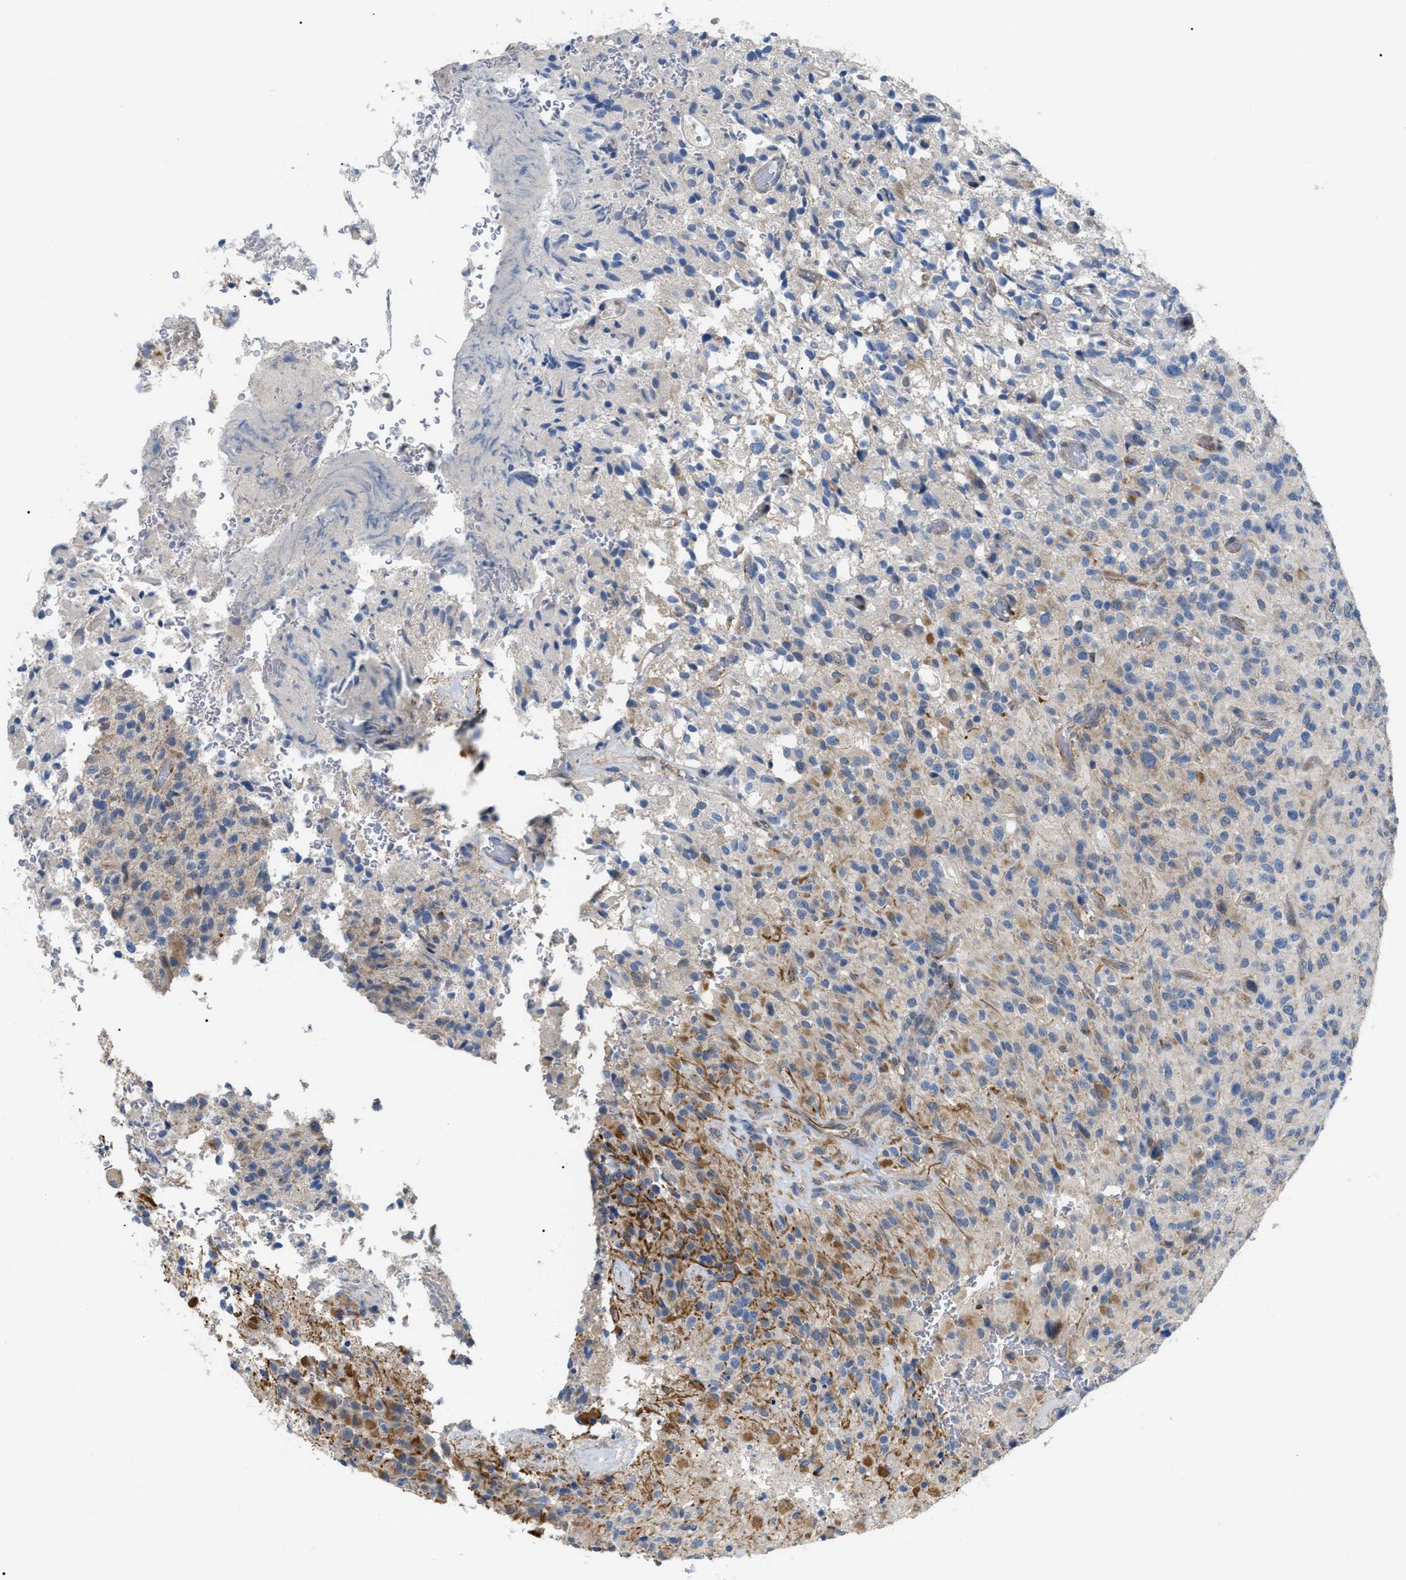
{"staining": {"intensity": "weak", "quantity": "<25%", "location": "cytoplasmic/membranous"}, "tissue": "glioma", "cell_type": "Tumor cells", "image_type": "cancer", "snomed": [{"axis": "morphology", "description": "Glioma, malignant, High grade"}, {"axis": "topography", "description": "Brain"}], "caption": "Tumor cells are negative for brown protein staining in malignant glioma (high-grade). (Immunohistochemistry (ihc), brightfield microscopy, high magnification).", "gene": "DHX58", "patient": {"sex": "male", "age": 71}}